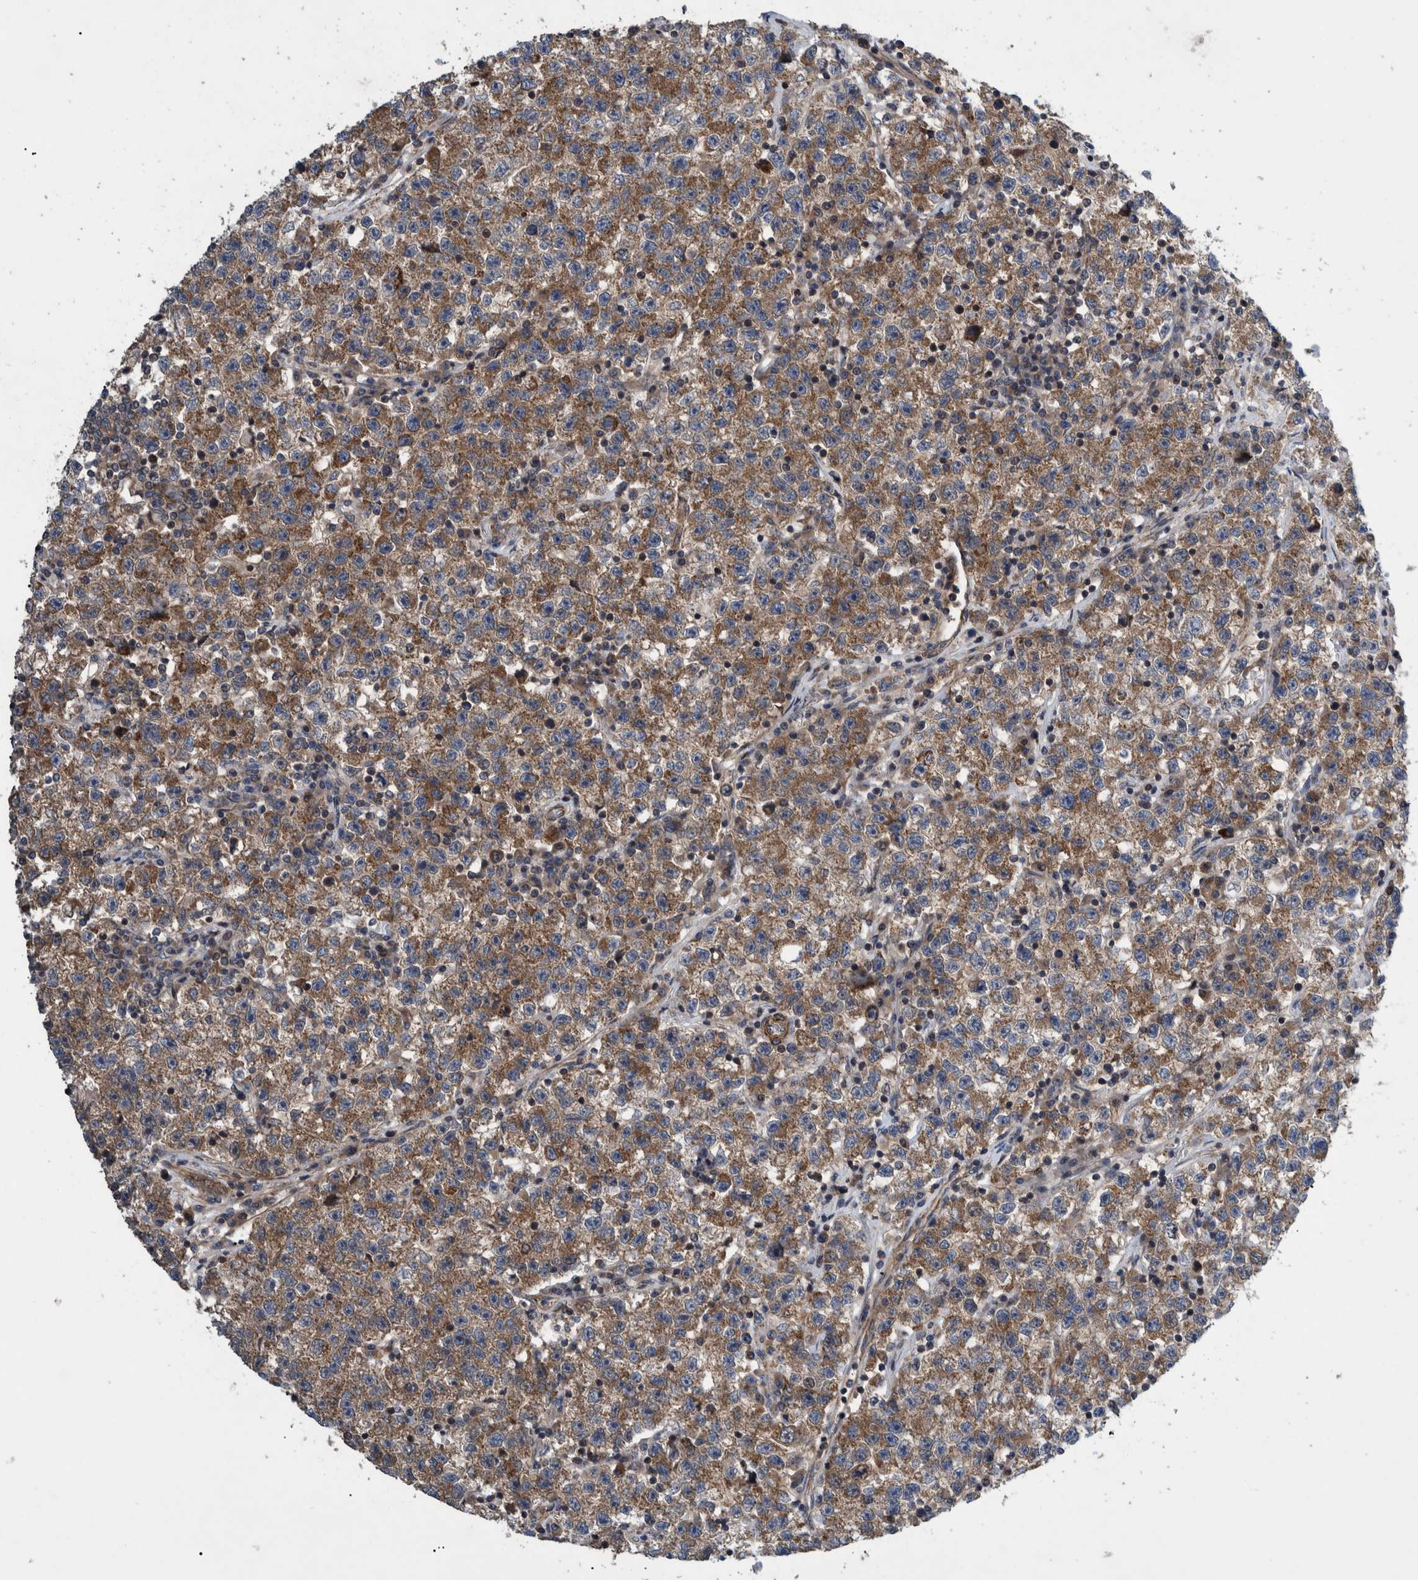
{"staining": {"intensity": "strong", "quantity": ">75%", "location": "cytoplasmic/membranous"}, "tissue": "testis cancer", "cell_type": "Tumor cells", "image_type": "cancer", "snomed": [{"axis": "morphology", "description": "Seminoma, NOS"}, {"axis": "topography", "description": "Testis"}], "caption": "Strong cytoplasmic/membranous positivity is appreciated in approximately >75% of tumor cells in testis seminoma. The staining was performed using DAB (3,3'-diaminobenzidine), with brown indicating positive protein expression. Nuclei are stained blue with hematoxylin.", "gene": "GRPEL2", "patient": {"sex": "male", "age": 22}}